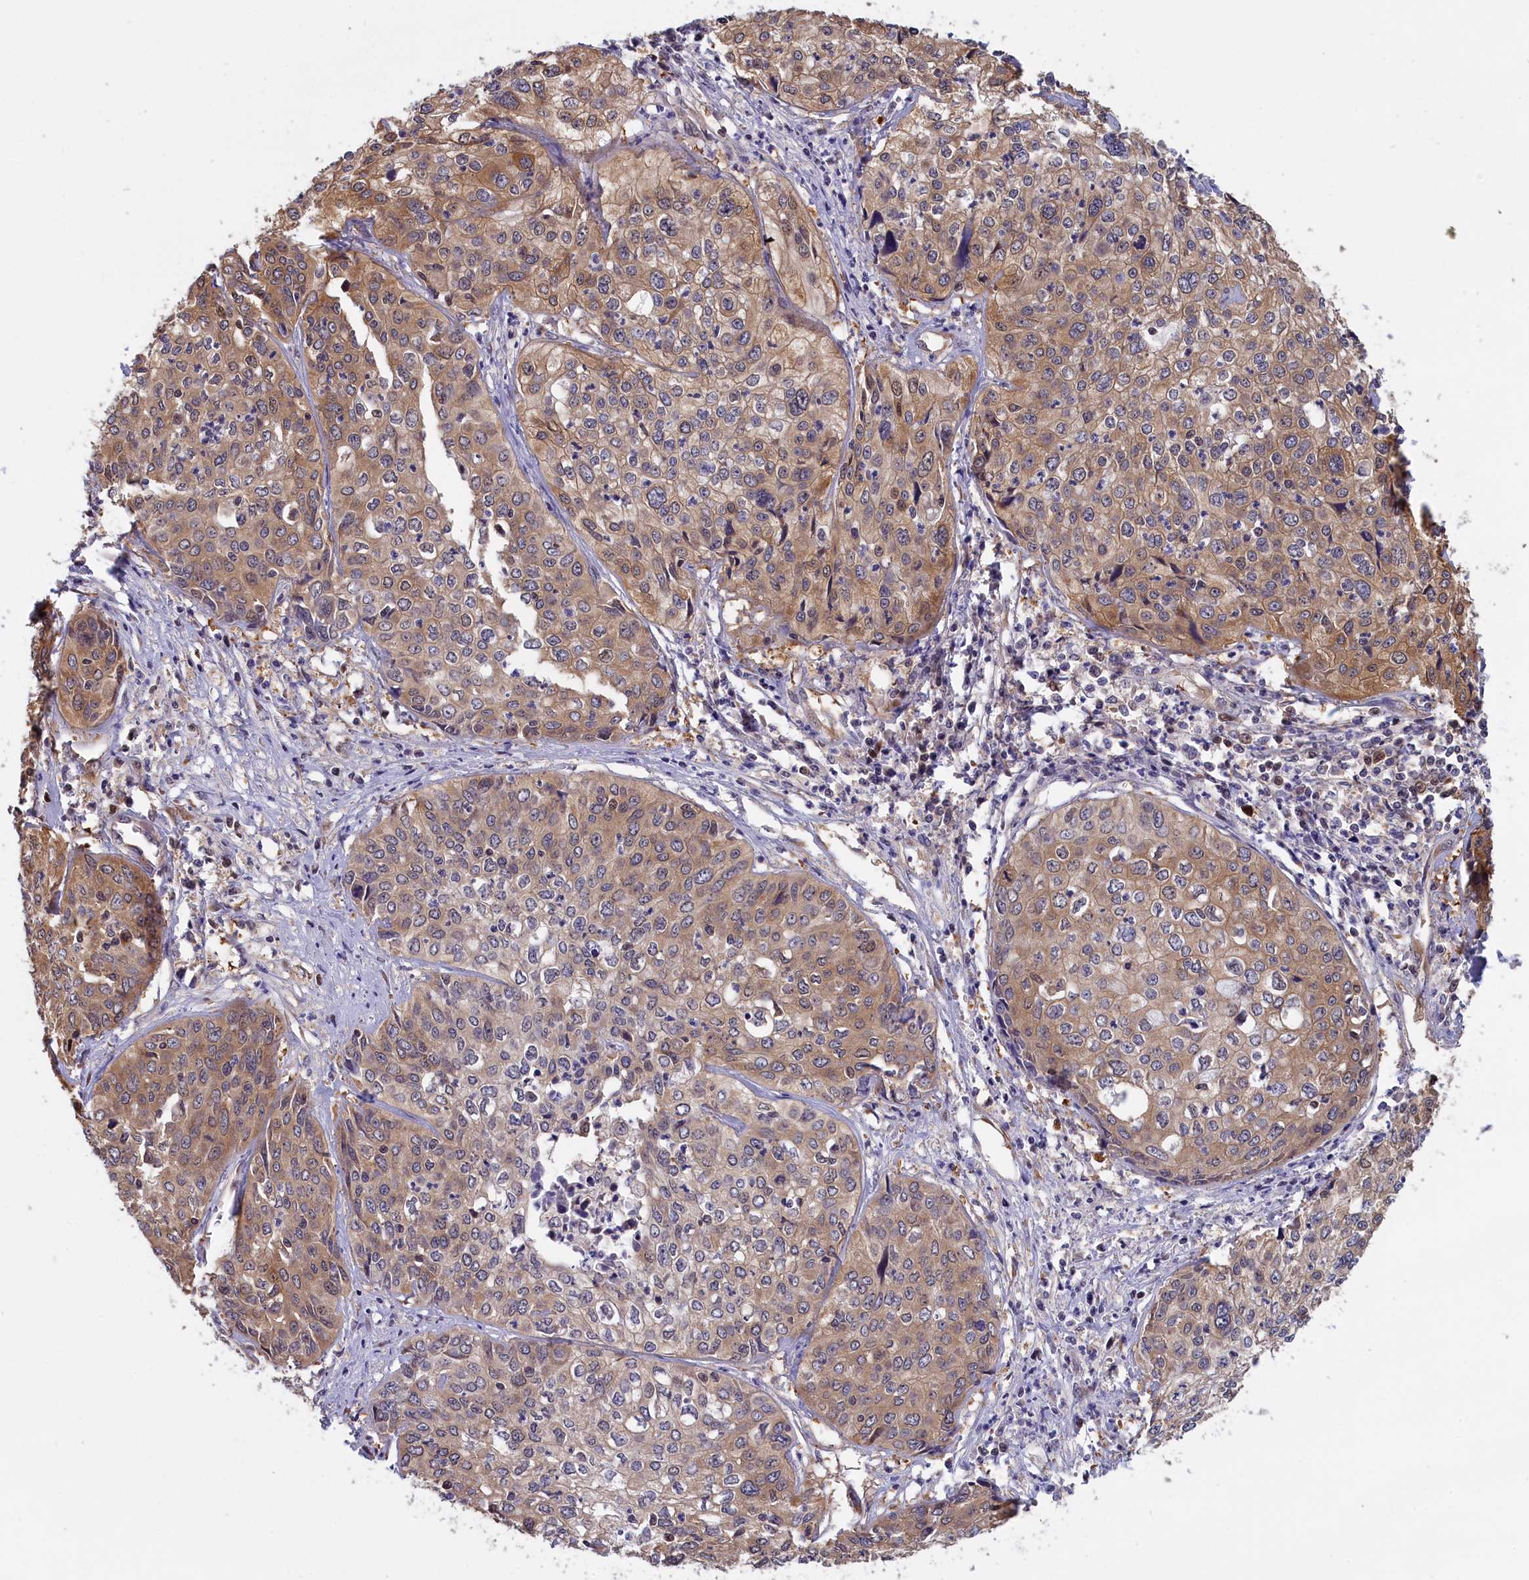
{"staining": {"intensity": "weak", "quantity": ">75%", "location": "cytoplasmic/membranous"}, "tissue": "cervical cancer", "cell_type": "Tumor cells", "image_type": "cancer", "snomed": [{"axis": "morphology", "description": "Squamous cell carcinoma, NOS"}, {"axis": "topography", "description": "Cervix"}], "caption": "IHC of human squamous cell carcinoma (cervical) displays low levels of weak cytoplasmic/membranous expression in approximately >75% of tumor cells. (IHC, brightfield microscopy, high magnification).", "gene": "ABCC8", "patient": {"sex": "female", "age": 31}}